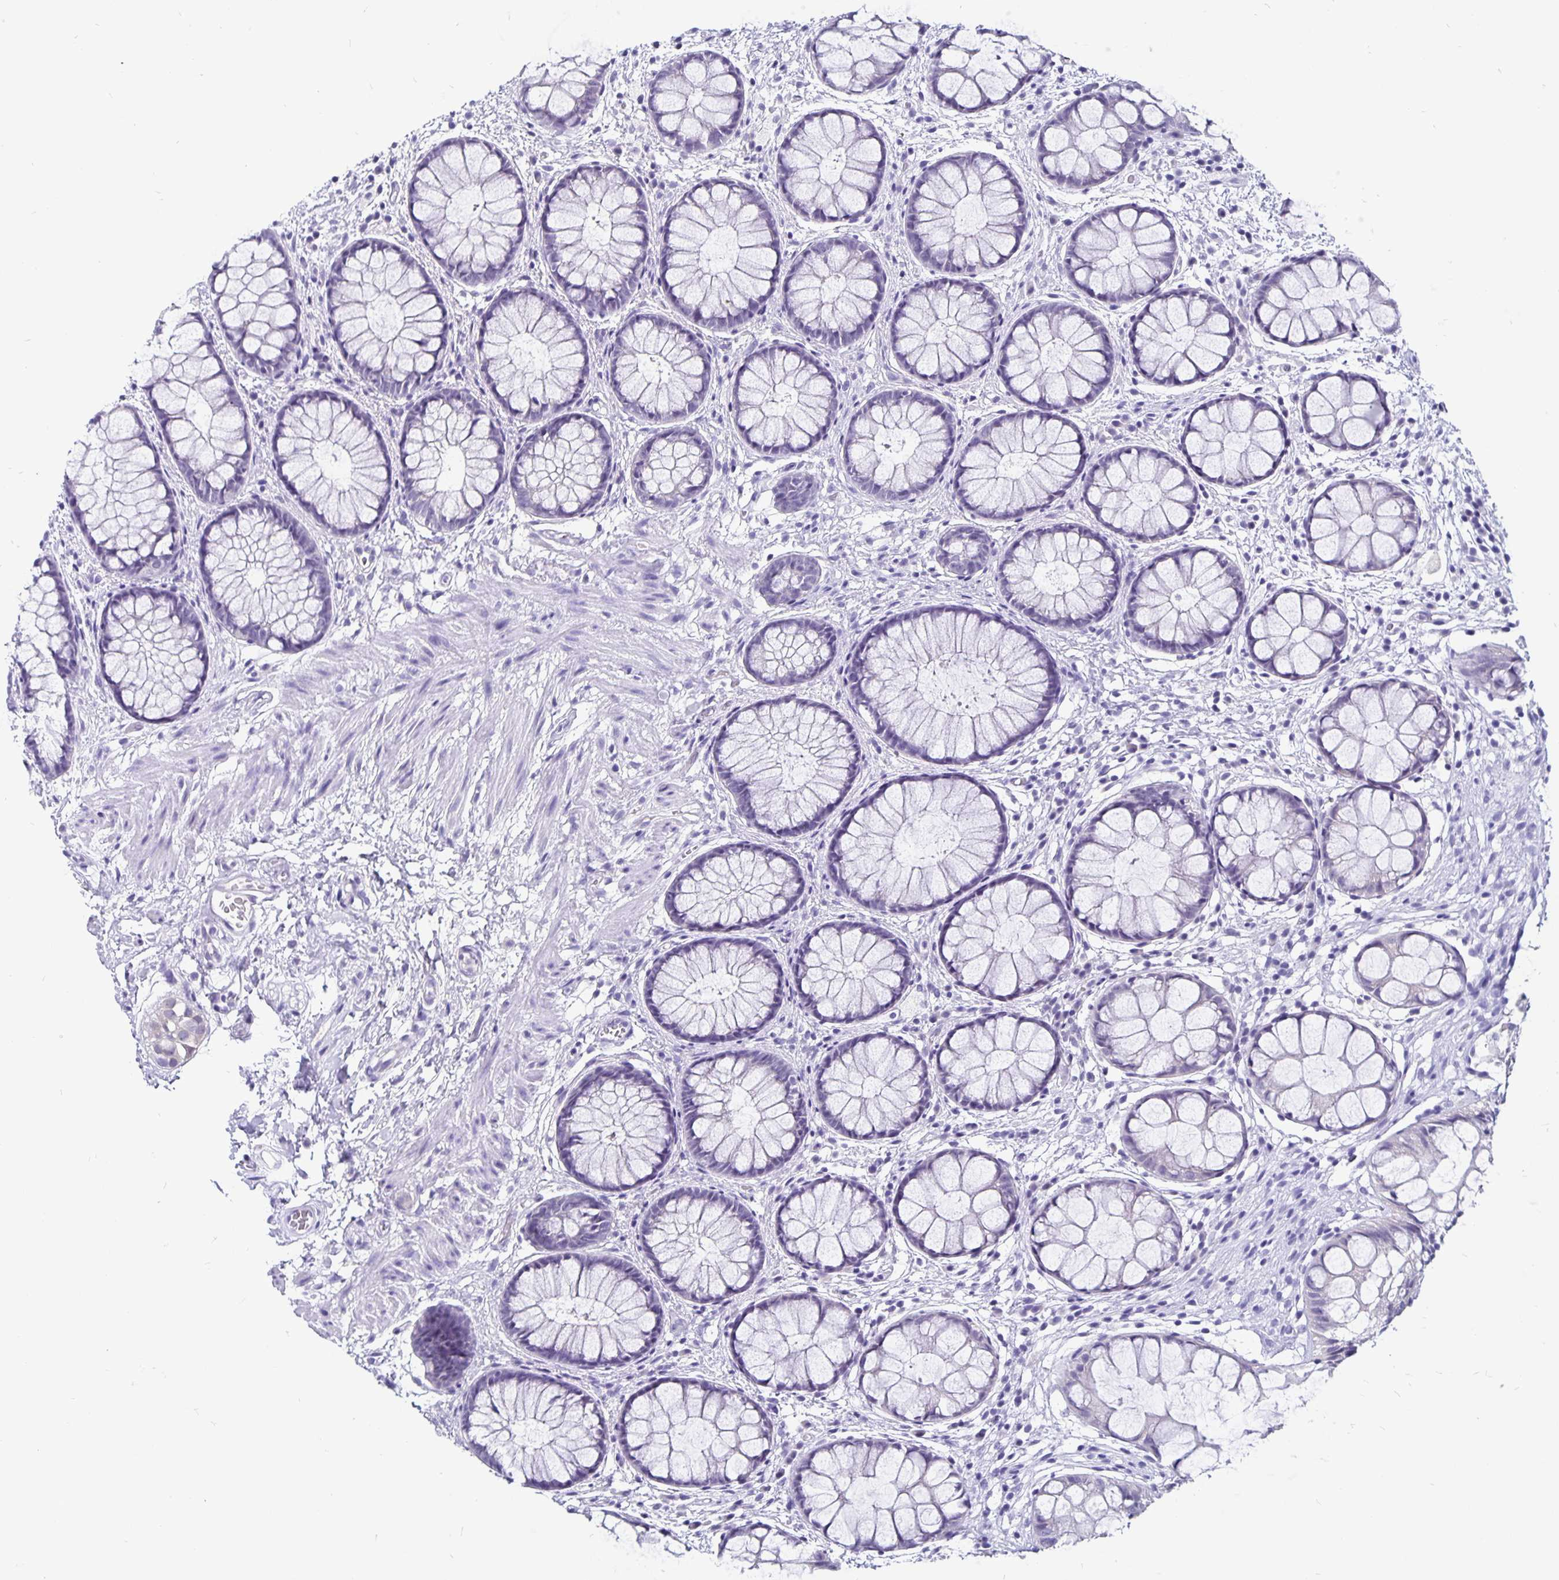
{"staining": {"intensity": "negative", "quantity": "none", "location": "none"}, "tissue": "rectum", "cell_type": "Glandular cells", "image_type": "normal", "snomed": [{"axis": "morphology", "description": "Normal tissue, NOS"}, {"axis": "topography", "description": "Rectum"}], "caption": "This micrograph is of unremarkable rectum stained with immunohistochemistry (IHC) to label a protein in brown with the nuclei are counter-stained blue. There is no staining in glandular cells.", "gene": "ODF3B", "patient": {"sex": "female", "age": 62}}